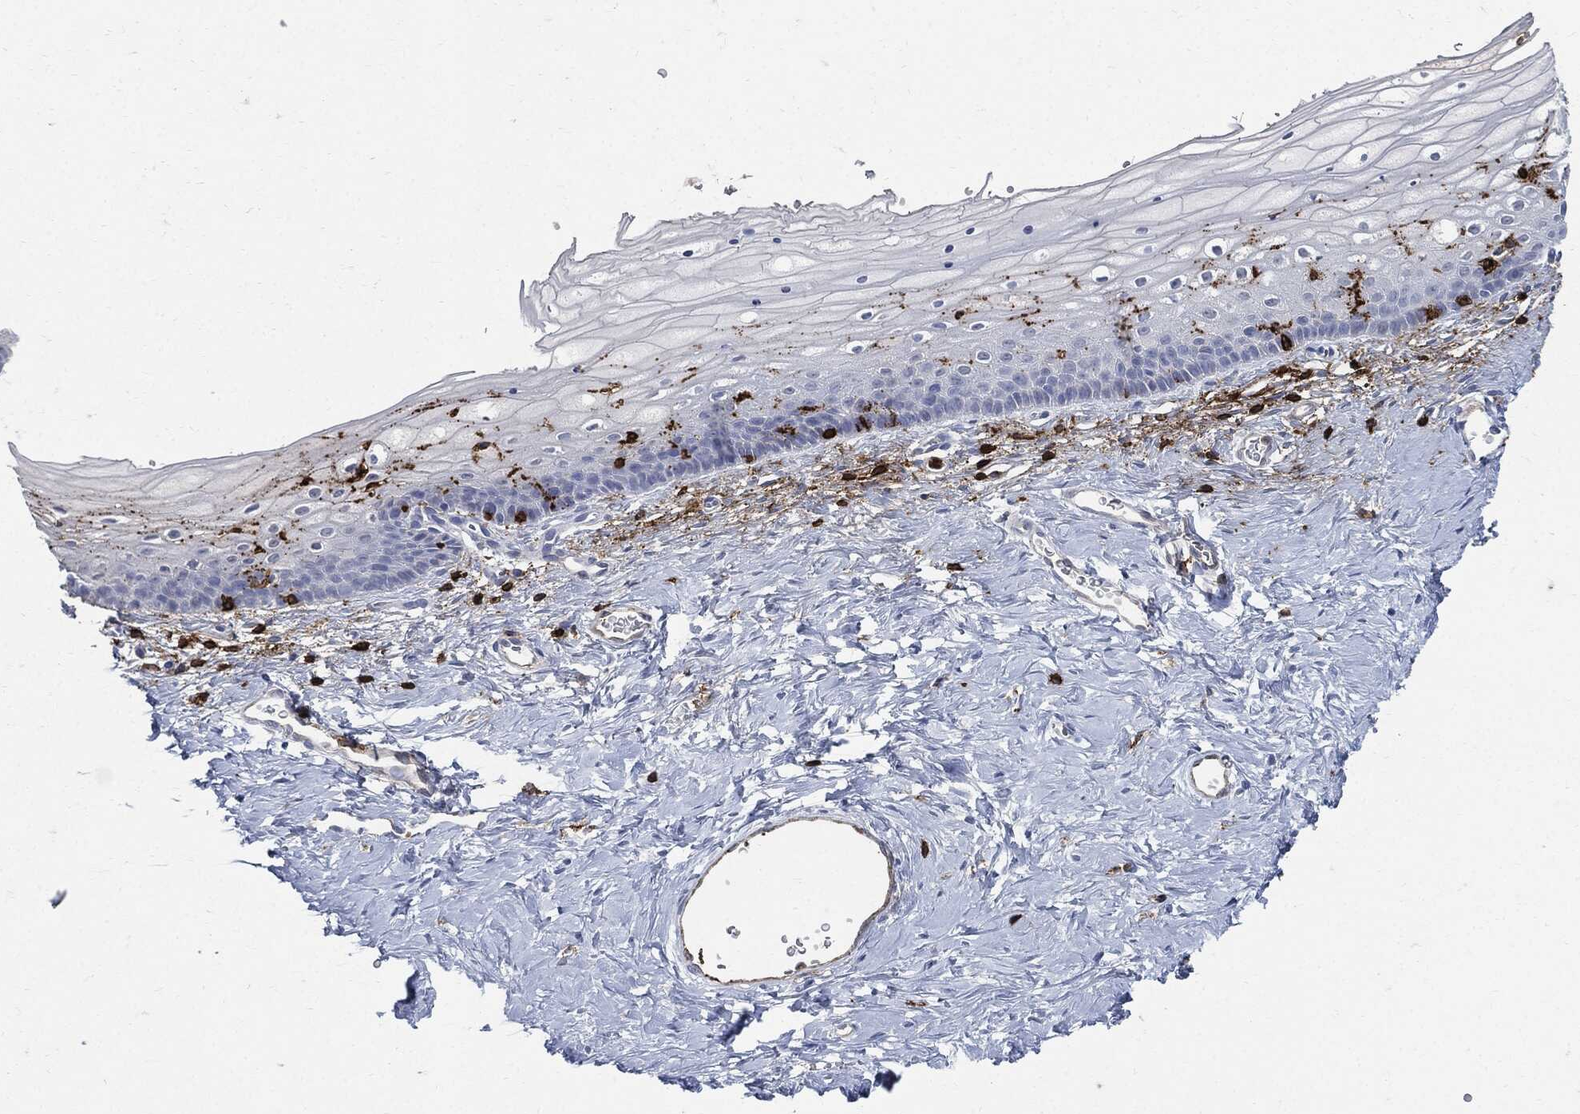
{"staining": {"intensity": "negative", "quantity": "none", "location": "none"}, "tissue": "vagina", "cell_type": "Squamous epithelial cells", "image_type": "normal", "snomed": [{"axis": "morphology", "description": "Normal tissue, NOS"}, {"axis": "topography", "description": "Vagina"}], "caption": "This photomicrograph is of unremarkable vagina stained with IHC to label a protein in brown with the nuclei are counter-stained blue. There is no positivity in squamous epithelial cells.", "gene": "PTPRC", "patient": {"sex": "female", "age": 32}}